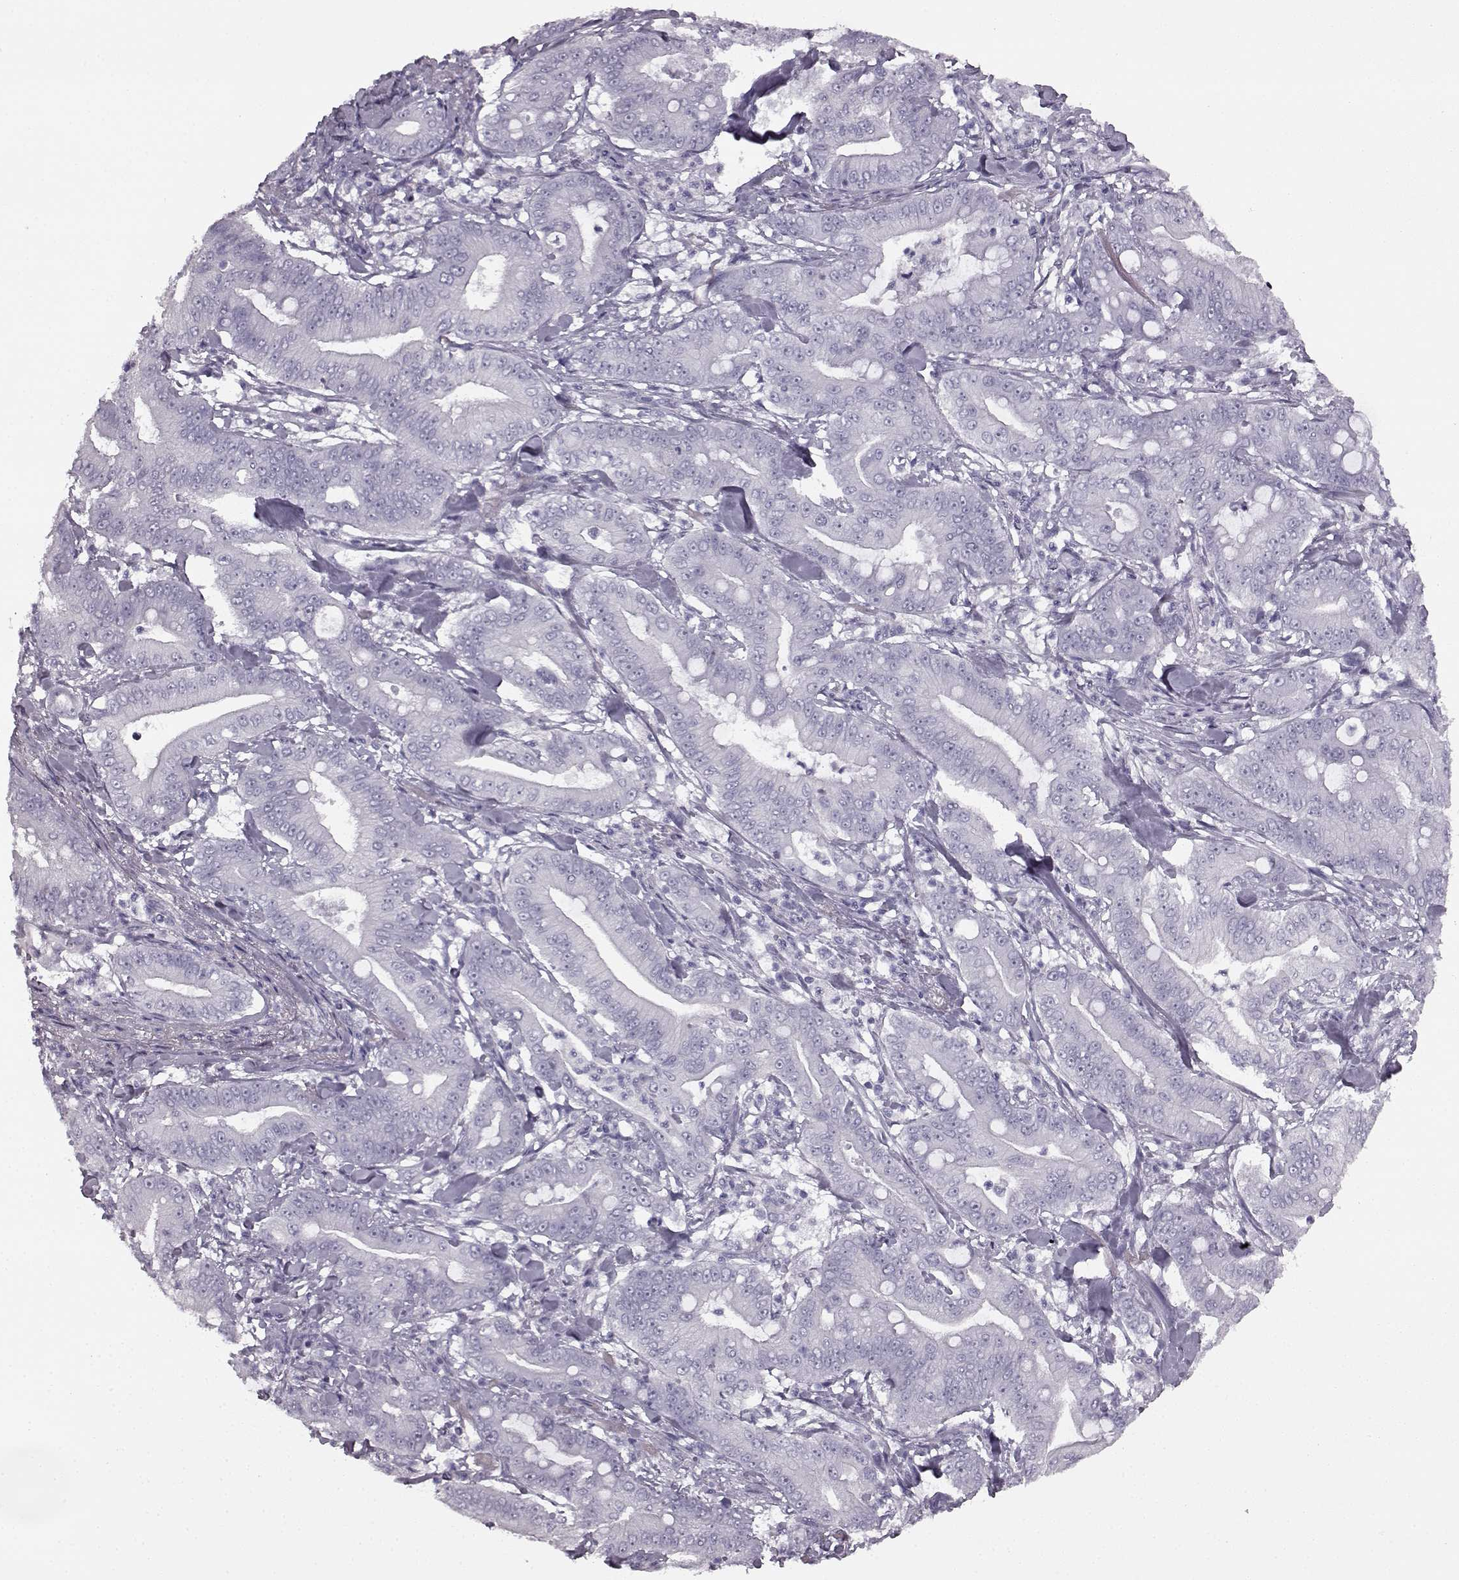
{"staining": {"intensity": "negative", "quantity": "none", "location": "none"}, "tissue": "pancreatic cancer", "cell_type": "Tumor cells", "image_type": "cancer", "snomed": [{"axis": "morphology", "description": "Adenocarcinoma, NOS"}, {"axis": "topography", "description": "Pancreas"}], "caption": "Tumor cells show no significant protein staining in pancreatic cancer (adenocarcinoma). (Stains: DAB IHC with hematoxylin counter stain, Microscopy: brightfield microscopy at high magnification).", "gene": "PRPH2", "patient": {"sex": "male", "age": 71}}